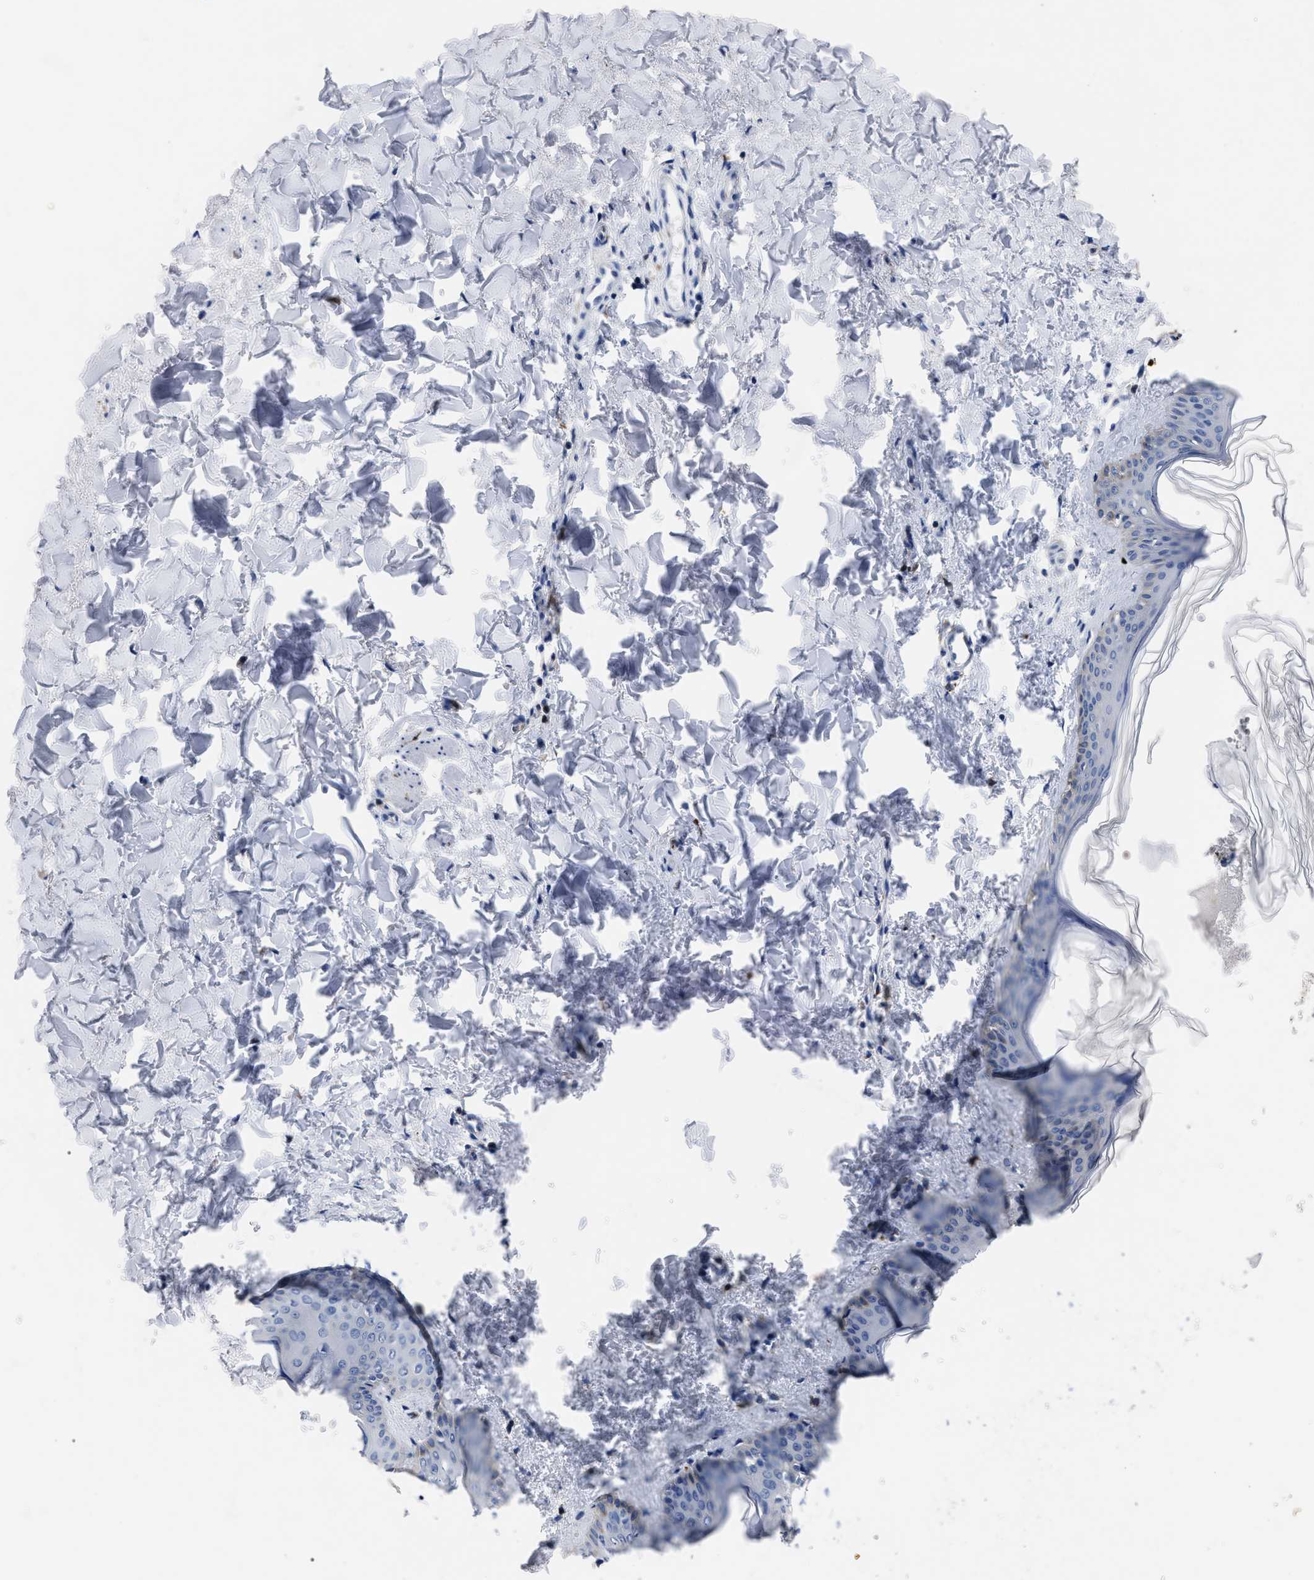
{"staining": {"intensity": "negative", "quantity": "none", "location": "none"}, "tissue": "skin", "cell_type": "Fibroblasts", "image_type": "normal", "snomed": [{"axis": "morphology", "description": "Normal tissue, NOS"}, {"axis": "topography", "description": "Skin"}], "caption": "IHC micrograph of benign human skin stained for a protein (brown), which reveals no expression in fibroblasts. Brightfield microscopy of immunohistochemistry (IHC) stained with DAB (brown) and hematoxylin (blue), captured at high magnification.", "gene": "OR10G3", "patient": {"sex": "female", "age": 17}}